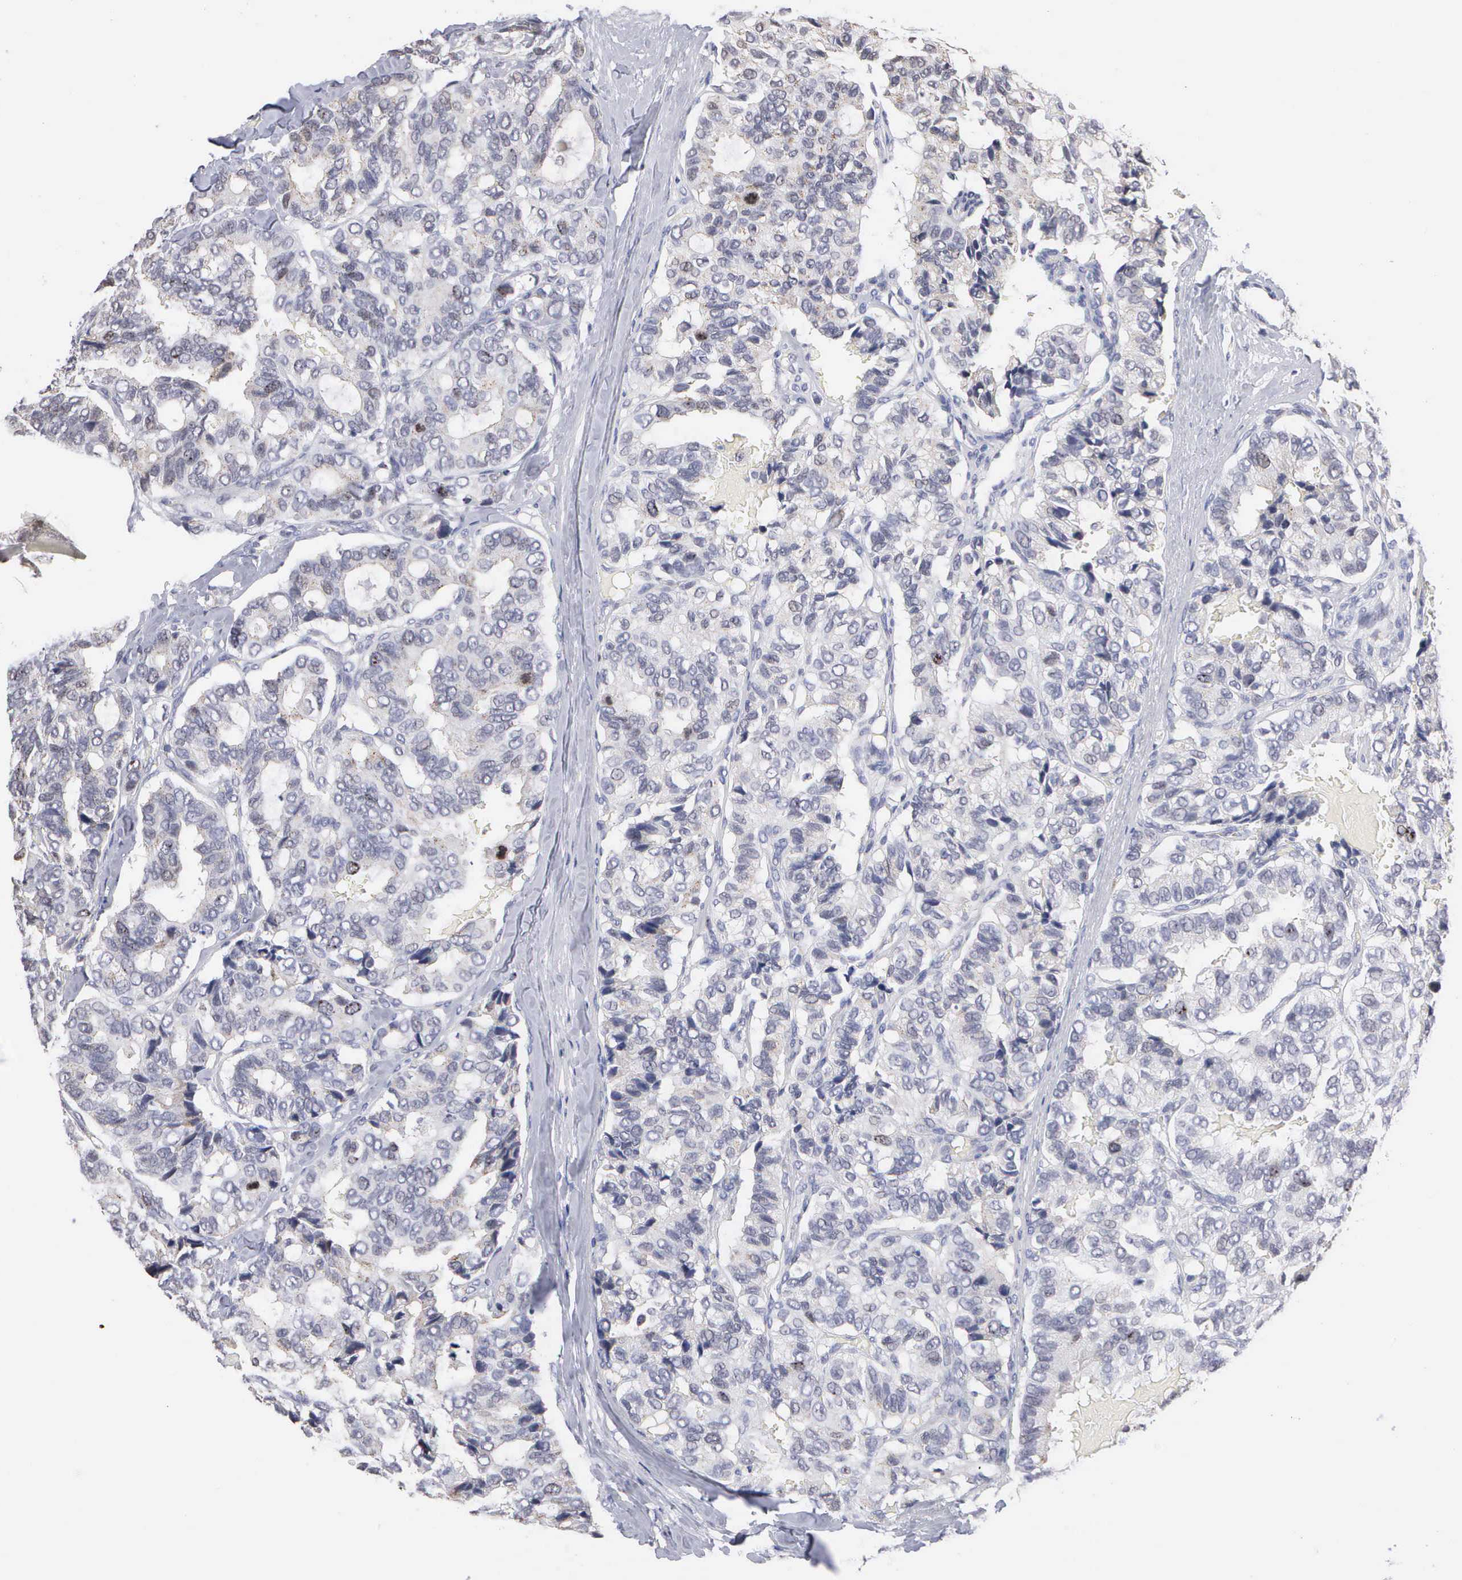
{"staining": {"intensity": "weak", "quantity": "<25%", "location": "nuclear"}, "tissue": "breast cancer", "cell_type": "Tumor cells", "image_type": "cancer", "snomed": [{"axis": "morphology", "description": "Duct carcinoma"}, {"axis": "topography", "description": "Breast"}], "caption": "There is no significant staining in tumor cells of breast intraductal carcinoma.", "gene": "KDM6A", "patient": {"sex": "female", "age": 69}}